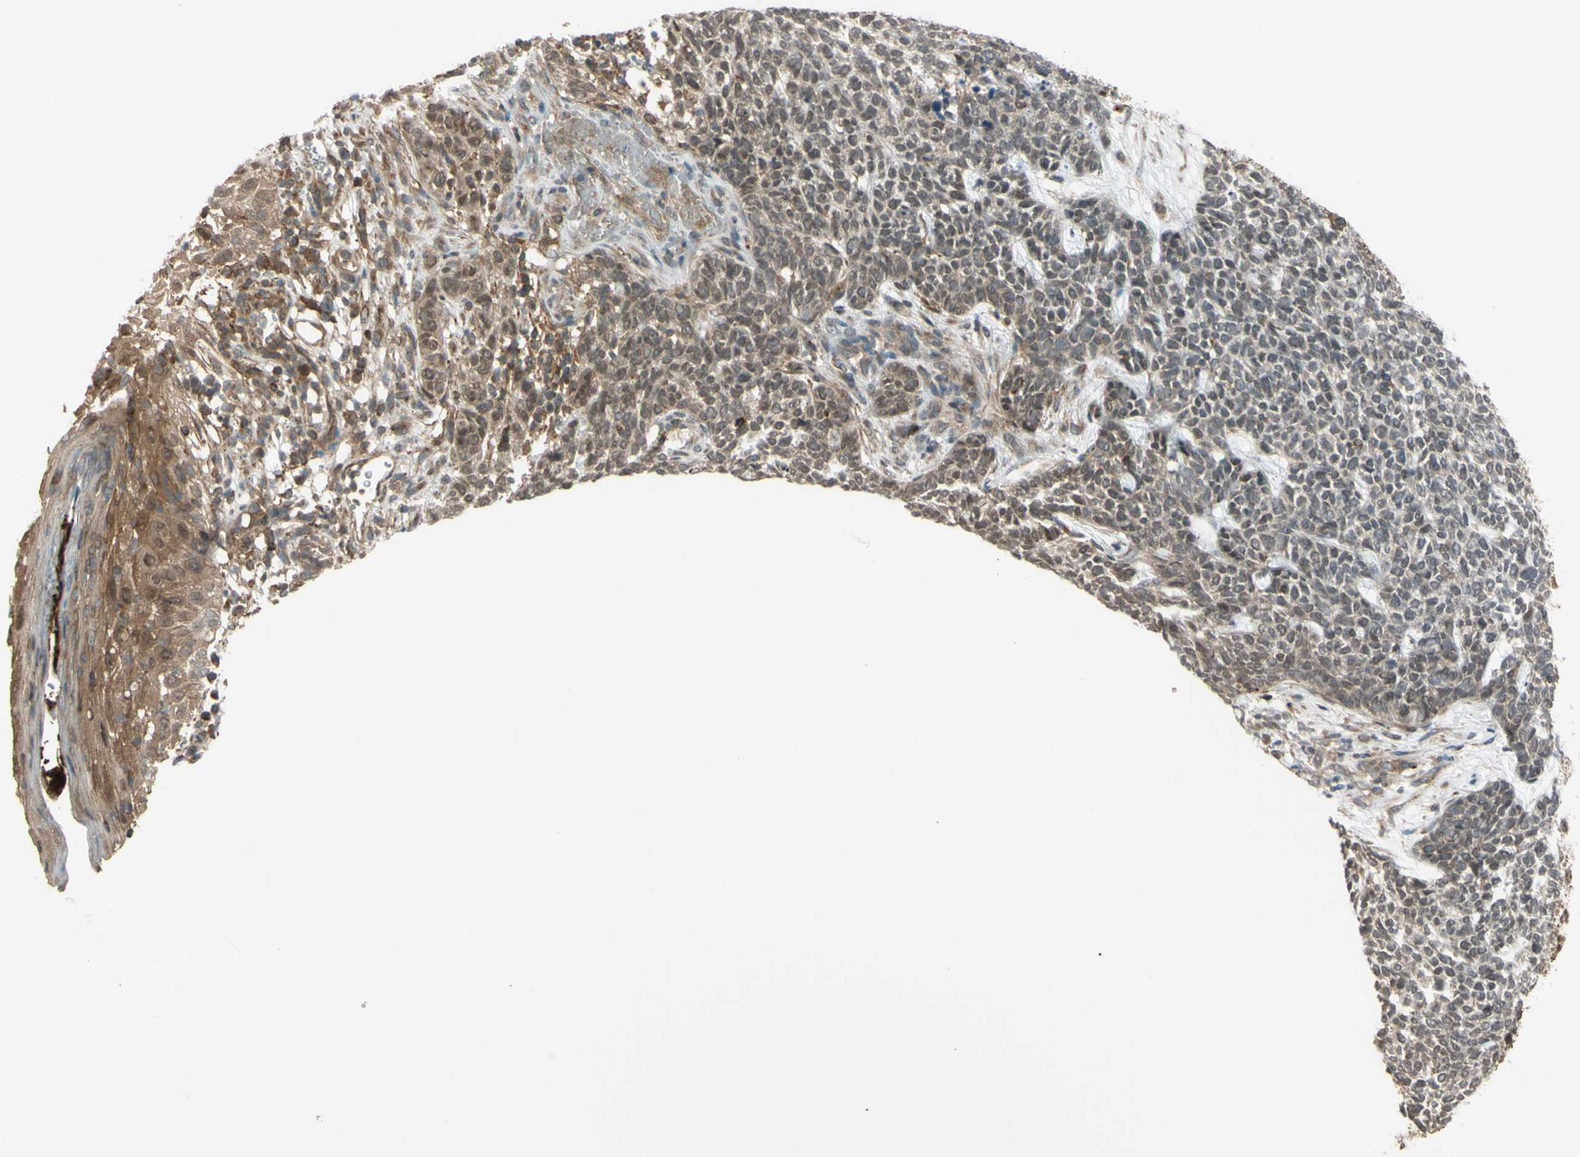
{"staining": {"intensity": "moderate", "quantity": "25%-75%", "location": "cytoplasmic/membranous,nuclear"}, "tissue": "skin cancer", "cell_type": "Tumor cells", "image_type": "cancer", "snomed": [{"axis": "morphology", "description": "Basal cell carcinoma"}, {"axis": "topography", "description": "Skin"}], "caption": "A brown stain shows moderate cytoplasmic/membranous and nuclear expression of a protein in human skin basal cell carcinoma tumor cells.", "gene": "FLII", "patient": {"sex": "female", "age": 84}}